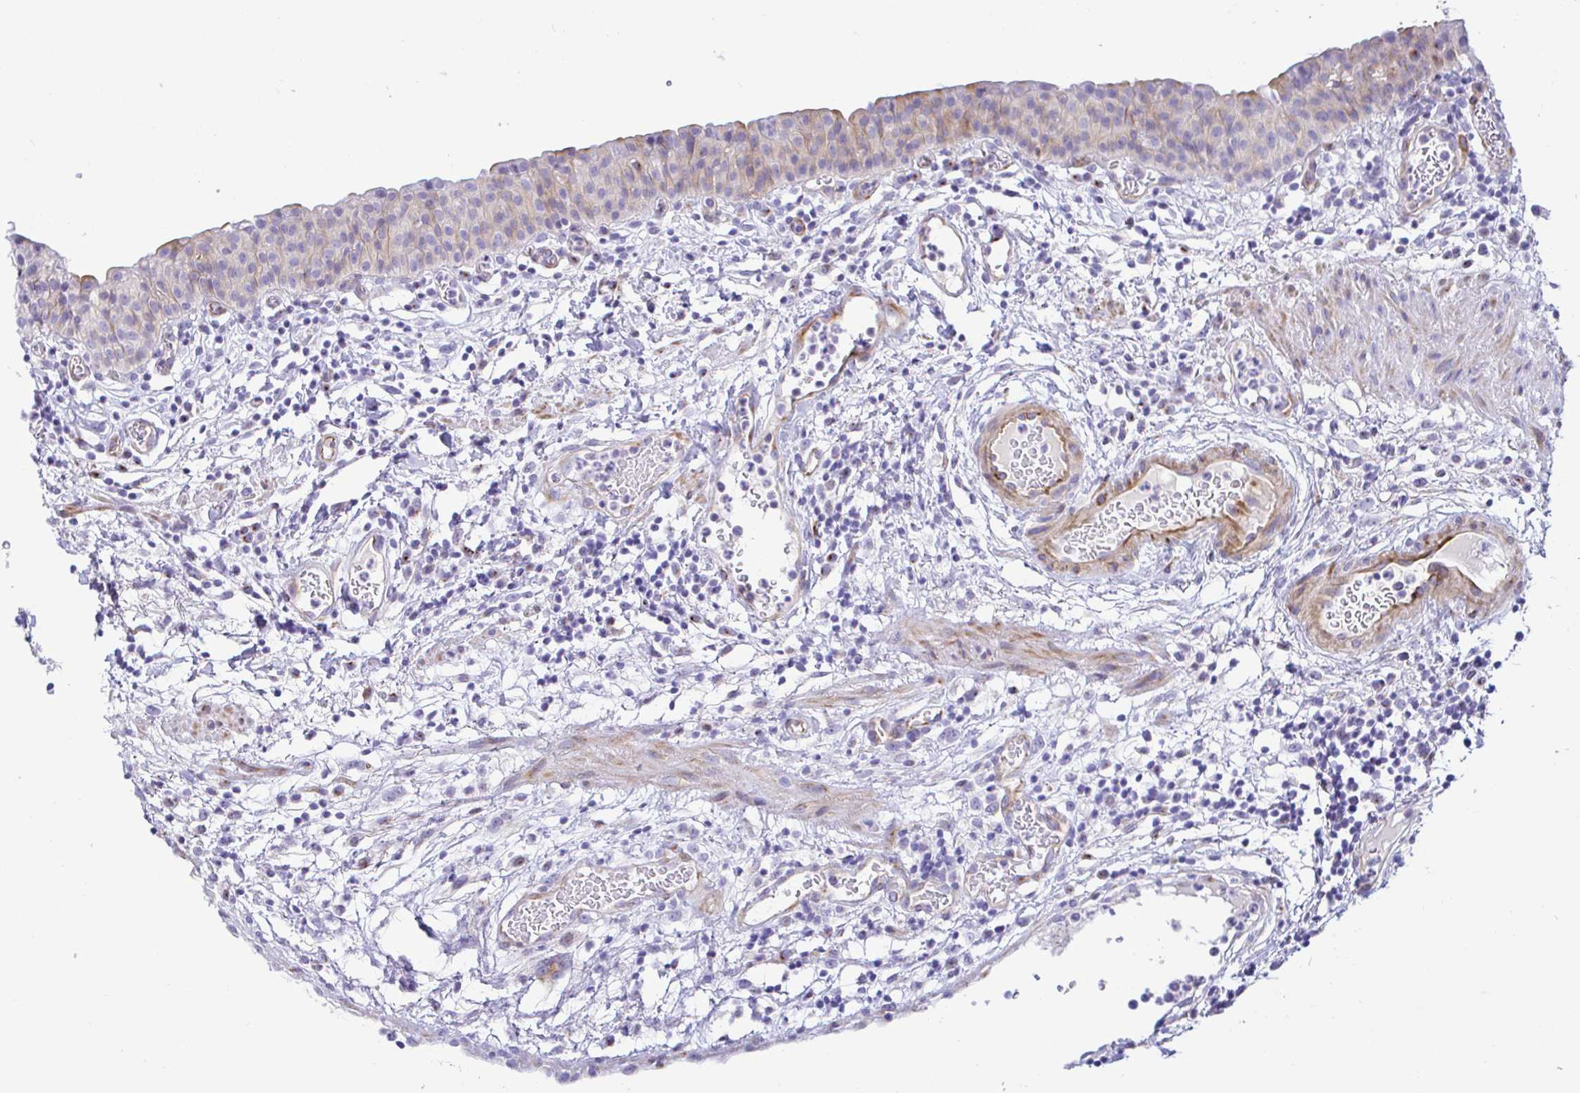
{"staining": {"intensity": "weak", "quantity": "<25%", "location": "cytoplasmic/membranous"}, "tissue": "urinary bladder", "cell_type": "Urothelial cells", "image_type": "normal", "snomed": [{"axis": "morphology", "description": "Normal tissue, NOS"}, {"axis": "morphology", "description": "Inflammation, NOS"}, {"axis": "topography", "description": "Urinary bladder"}], "caption": "DAB (3,3'-diaminobenzidine) immunohistochemical staining of unremarkable urinary bladder shows no significant positivity in urothelial cells. The staining was performed using DAB (3,3'-diaminobenzidine) to visualize the protein expression in brown, while the nuclei were stained in blue with hematoxylin (Magnification: 20x).", "gene": "PINLYP", "patient": {"sex": "male", "age": 57}}